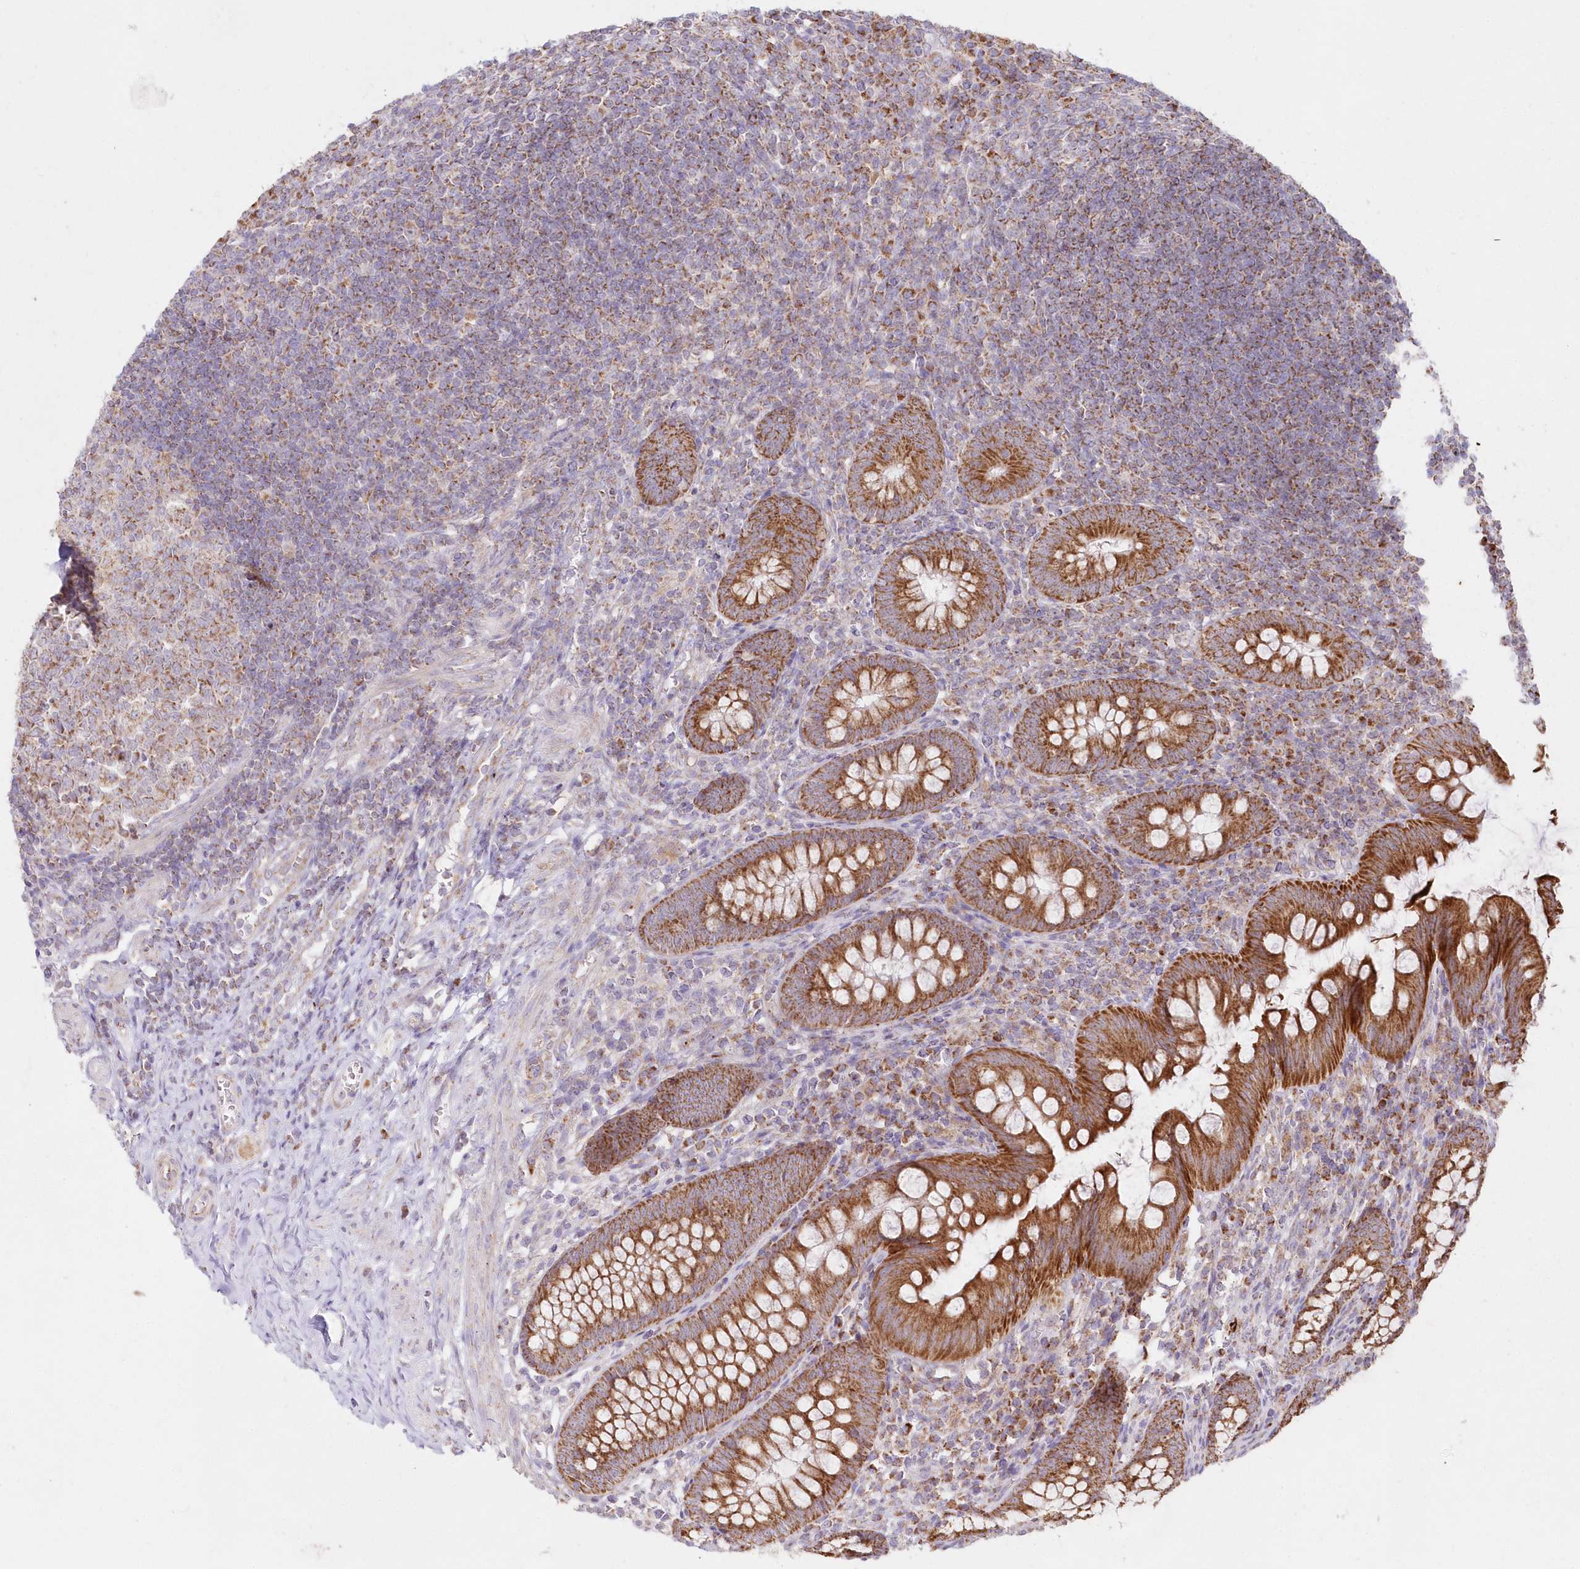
{"staining": {"intensity": "strong", "quantity": ">75%", "location": "cytoplasmic/membranous"}, "tissue": "appendix", "cell_type": "Glandular cells", "image_type": "normal", "snomed": [{"axis": "morphology", "description": "Normal tissue, NOS"}, {"axis": "topography", "description": "Appendix"}], "caption": "IHC micrograph of benign appendix: appendix stained using immunohistochemistry demonstrates high levels of strong protein expression localized specifically in the cytoplasmic/membranous of glandular cells, appearing as a cytoplasmic/membranous brown color.", "gene": "DNA2", "patient": {"sex": "male", "age": 14}}